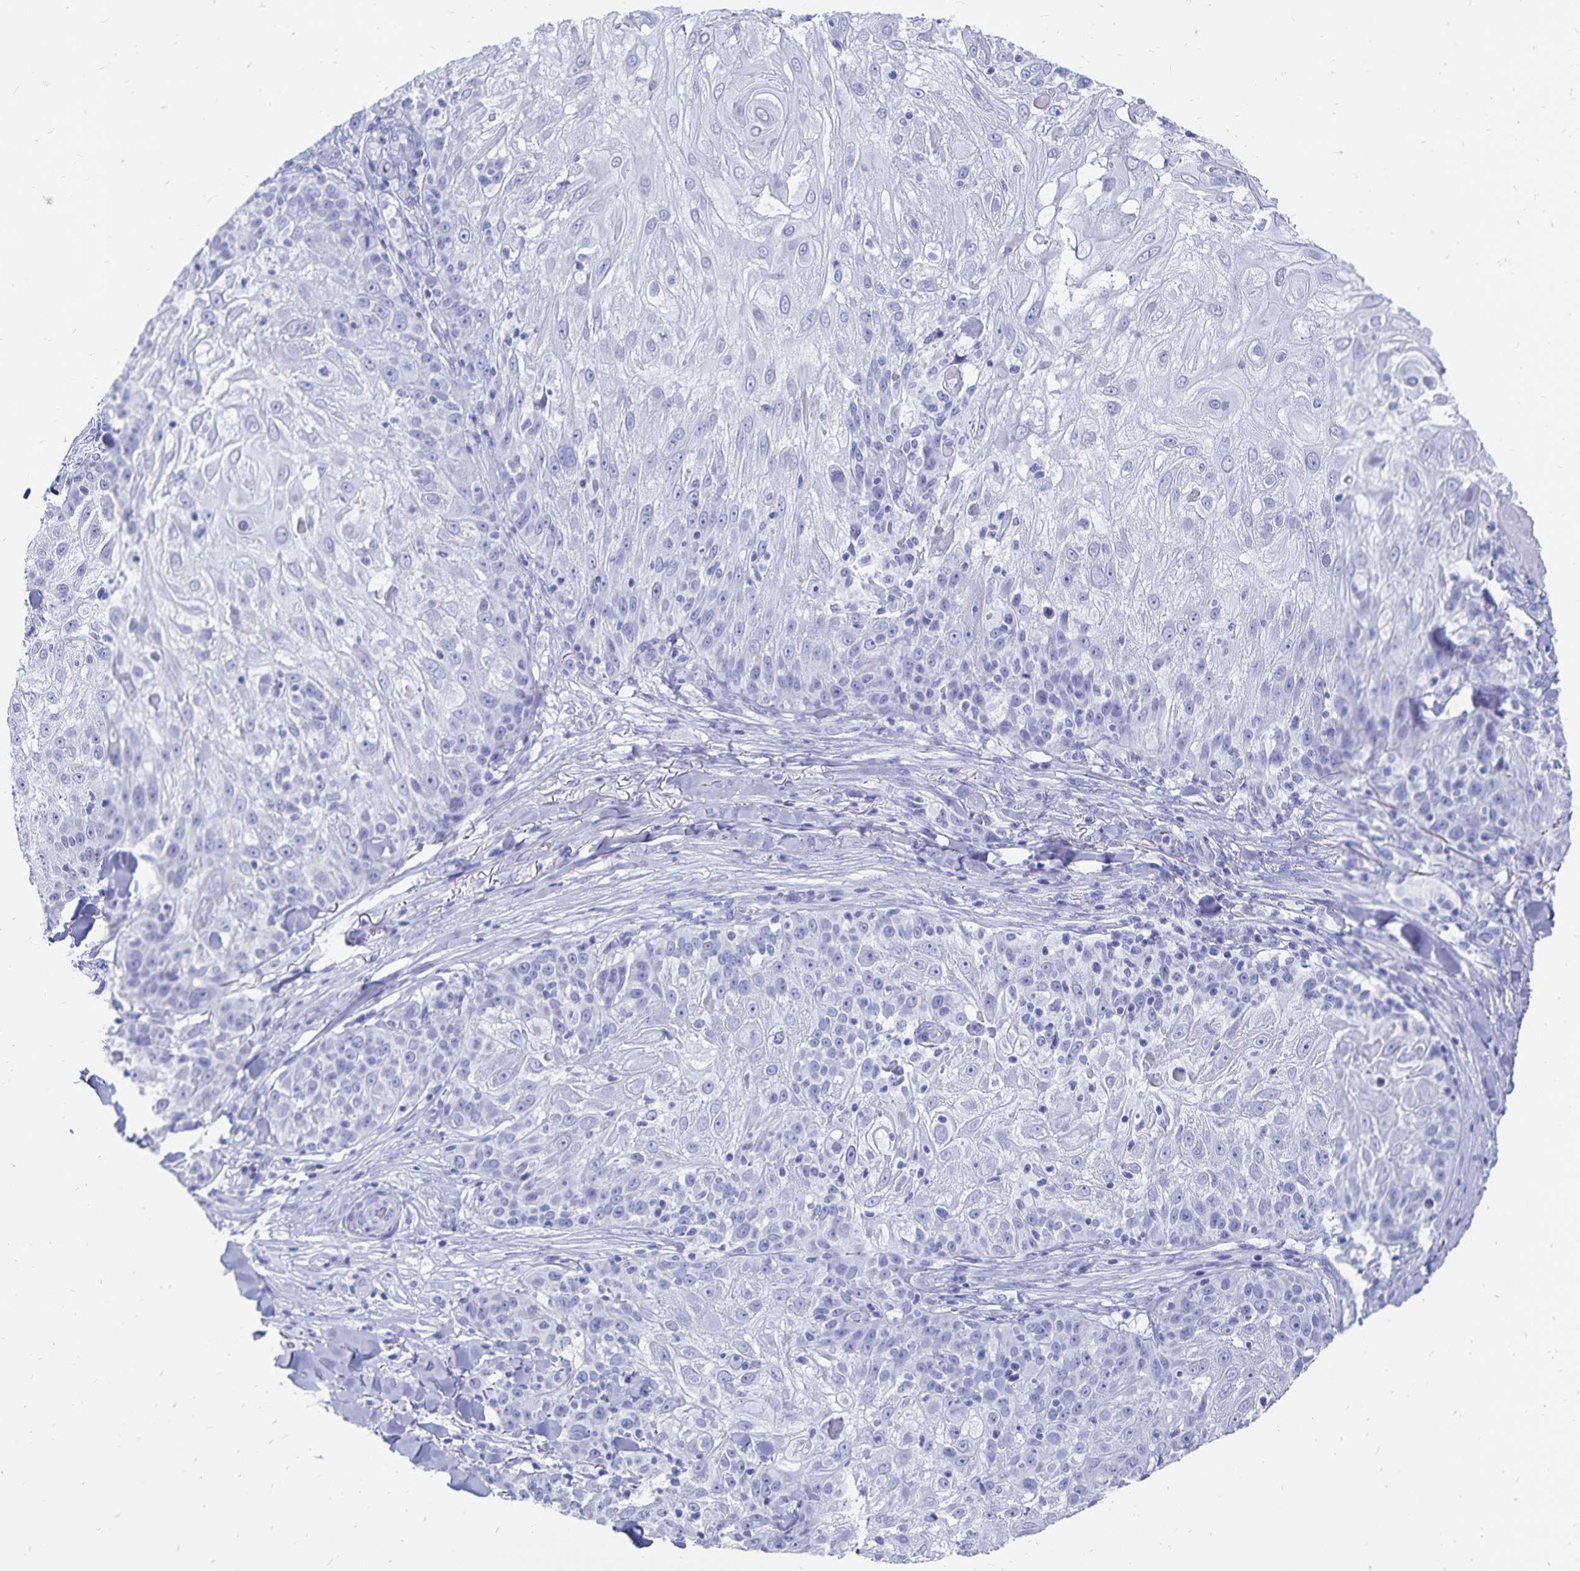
{"staining": {"intensity": "negative", "quantity": "none", "location": "none"}, "tissue": "skin cancer", "cell_type": "Tumor cells", "image_type": "cancer", "snomed": [{"axis": "morphology", "description": "Normal tissue, NOS"}, {"axis": "morphology", "description": "Squamous cell carcinoma, NOS"}, {"axis": "topography", "description": "Skin"}], "caption": "Immunohistochemical staining of skin cancer (squamous cell carcinoma) exhibits no significant staining in tumor cells.", "gene": "ADH1A", "patient": {"sex": "female", "age": 83}}